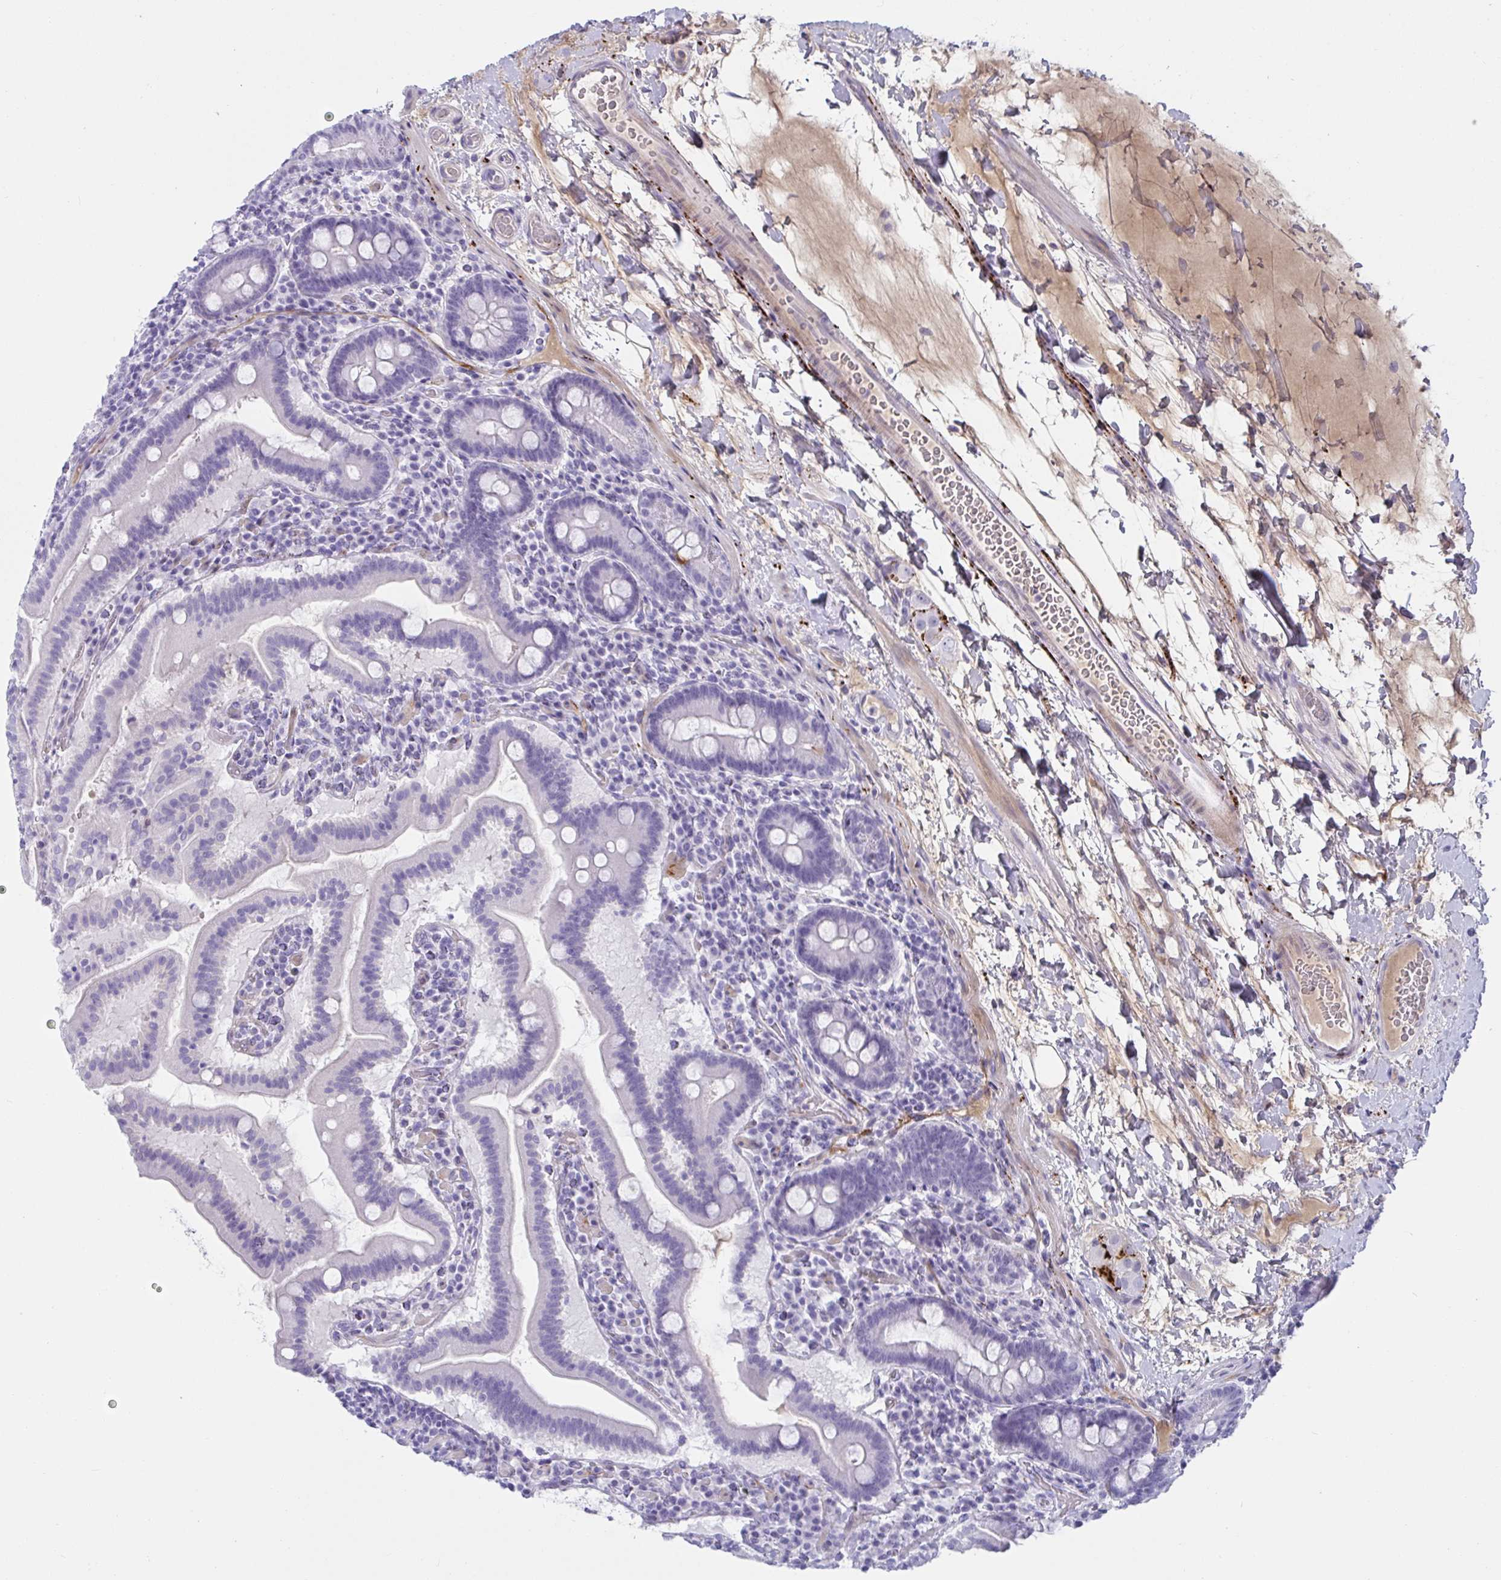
{"staining": {"intensity": "negative", "quantity": "none", "location": "none"}, "tissue": "small intestine", "cell_type": "Glandular cells", "image_type": "normal", "snomed": [{"axis": "morphology", "description": "Normal tissue, NOS"}, {"axis": "topography", "description": "Small intestine"}], "caption": "Micrograph shows no significant protein positivity in glandular cells of unremarkable small intestine. (DAB IHC, high magnification).", "gene": "NPY", "patient": {"sex": "male", "age": 26}}